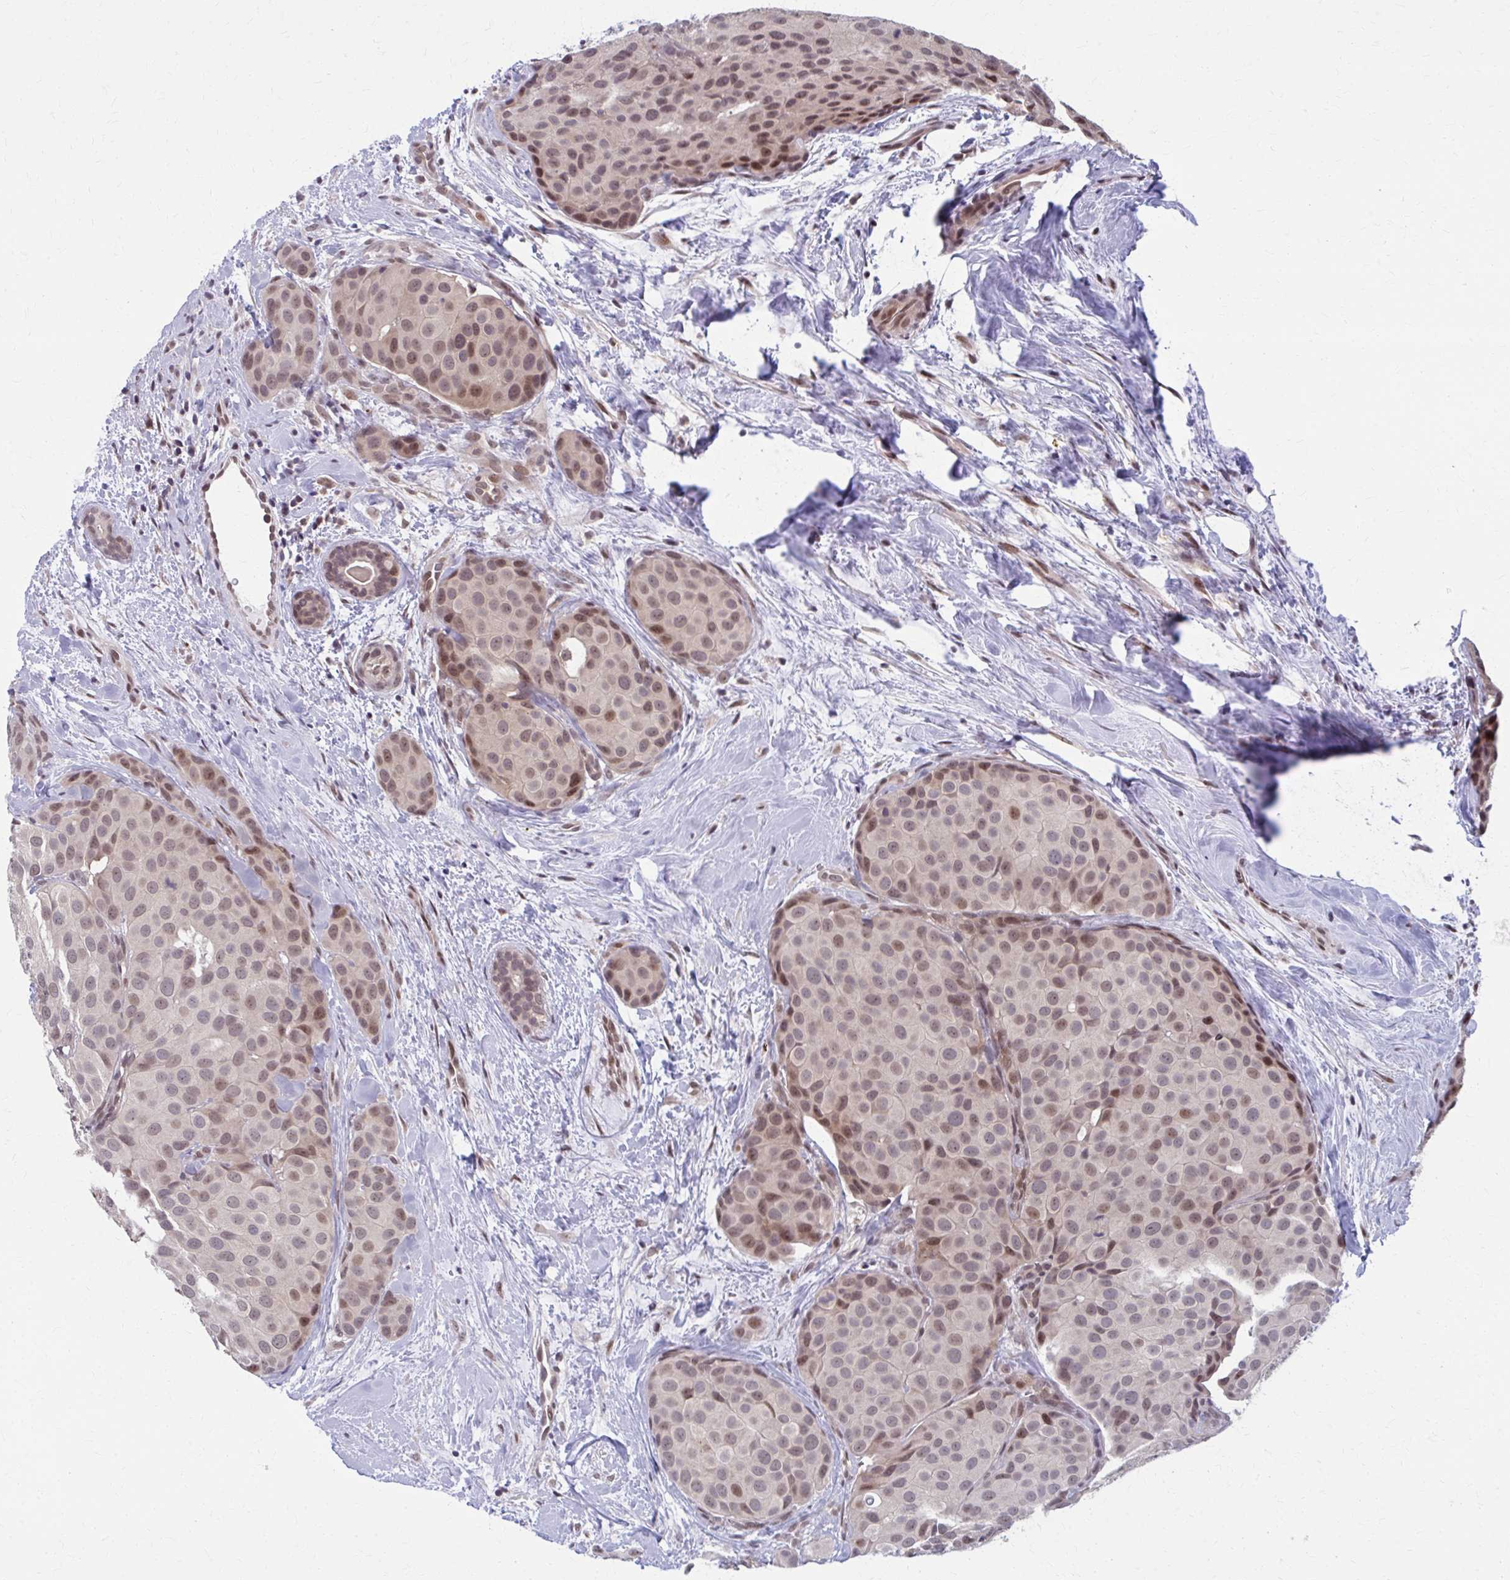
{"staining": {"intensity": "moderate", "quantity": ">75%", "location": "nuclear"}, "tissue": "breast cancer", "cell_type": "Tumor cells", "image_type": "cancer", "snomed": [{"axis": "morphology", "description": "Duct carcinoma"}, {"axis": "topography", "description": "Breast"}], "caption": "A brown stain labels moderate nuclear expression of a protein in invasive ductal carcinoma (breast) tumor cells.", "gene": "SETBP1", "patient": {"sex": "female", "age": 70}}